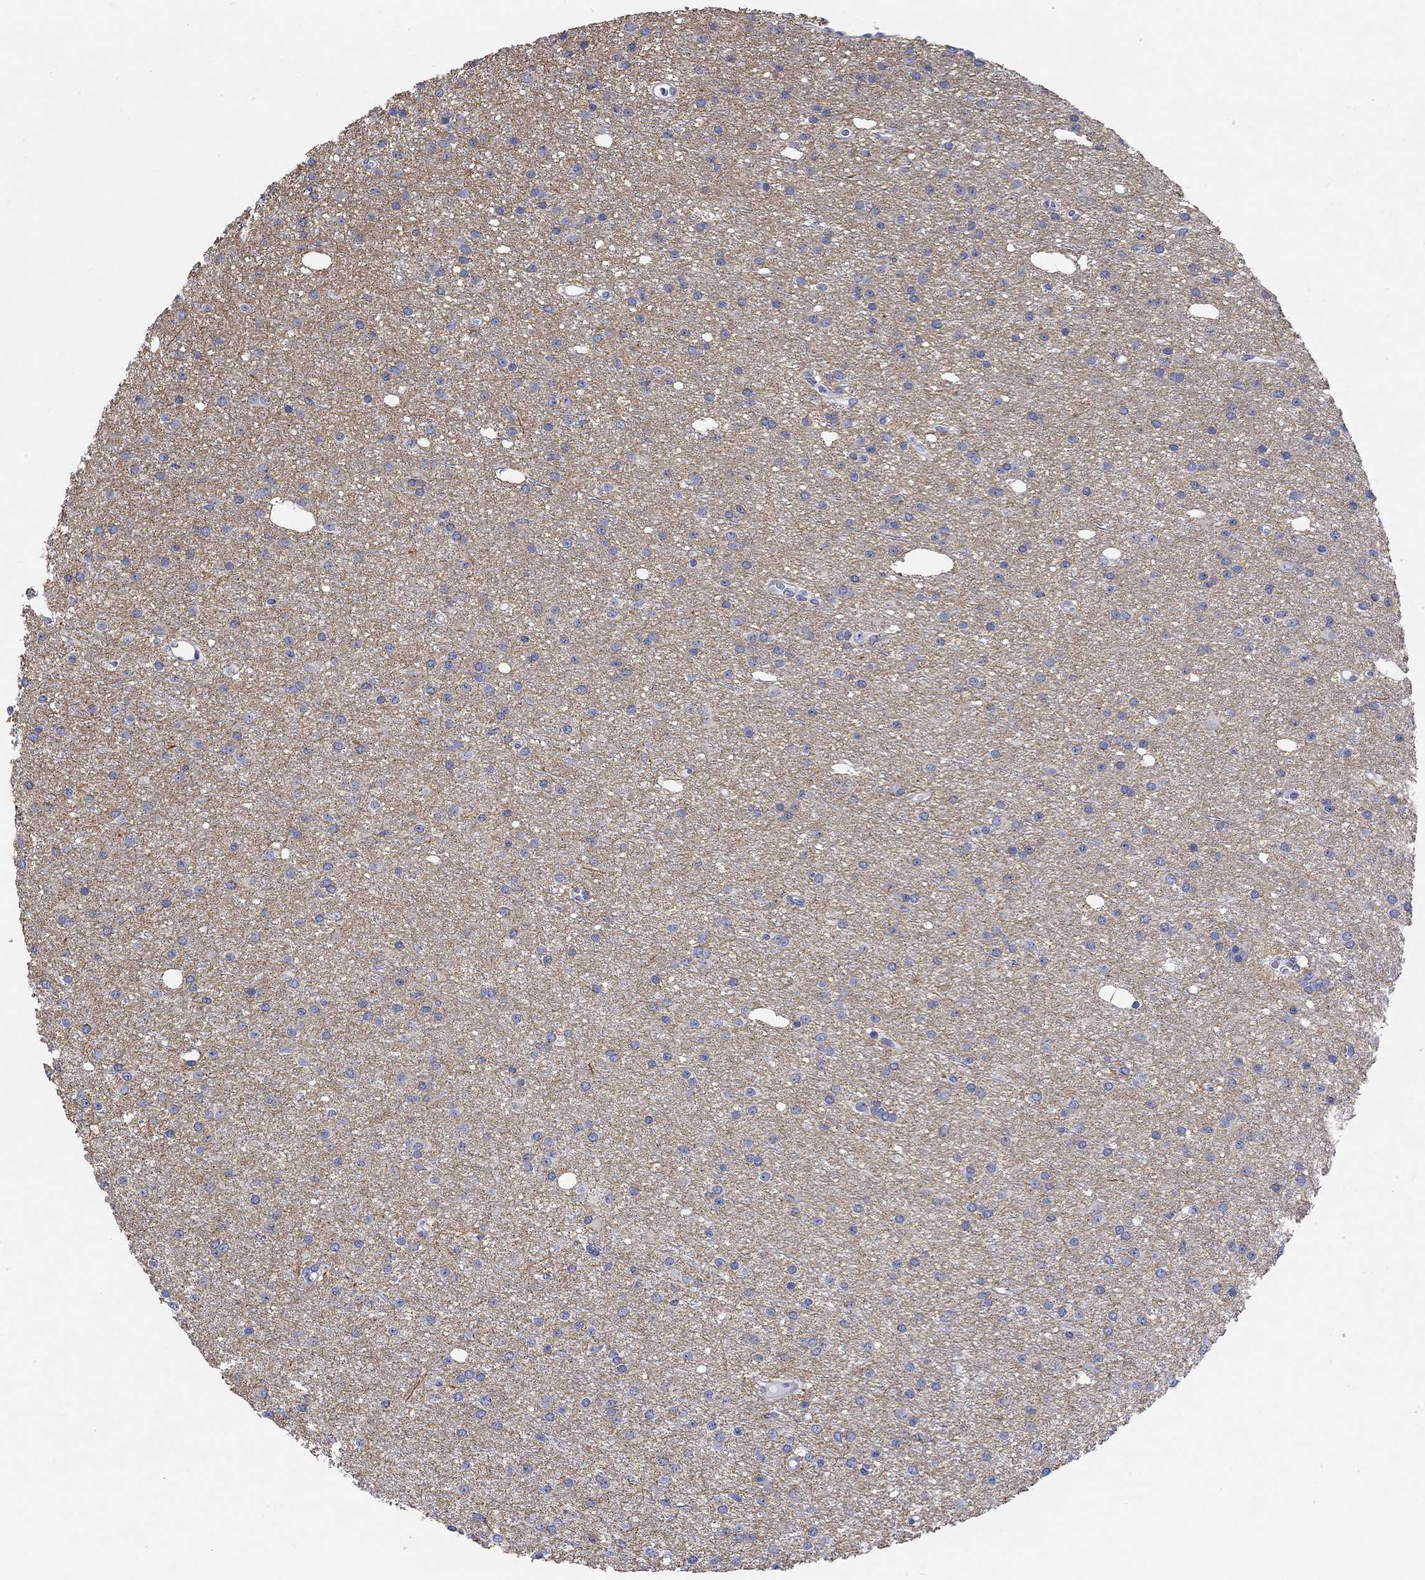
{"staining": {"intensity": "negative", "quantity": "none", "location": "none"}, "tissue": "glioma", "cell_type": "Tumor cells", "image_type": "cancer", "snomed": [{"axis": "morphology", "description": "Glioma, malignant, Low grade"}, {"axis": "topography", "description": "Brain"}], "caption": "Immunohistochemical staining of malignant glioma (low-grade) reveals no significant positivity in tumor cells.", "gene": "KRT222", "patient": {"sex": "male", "age": 27}}